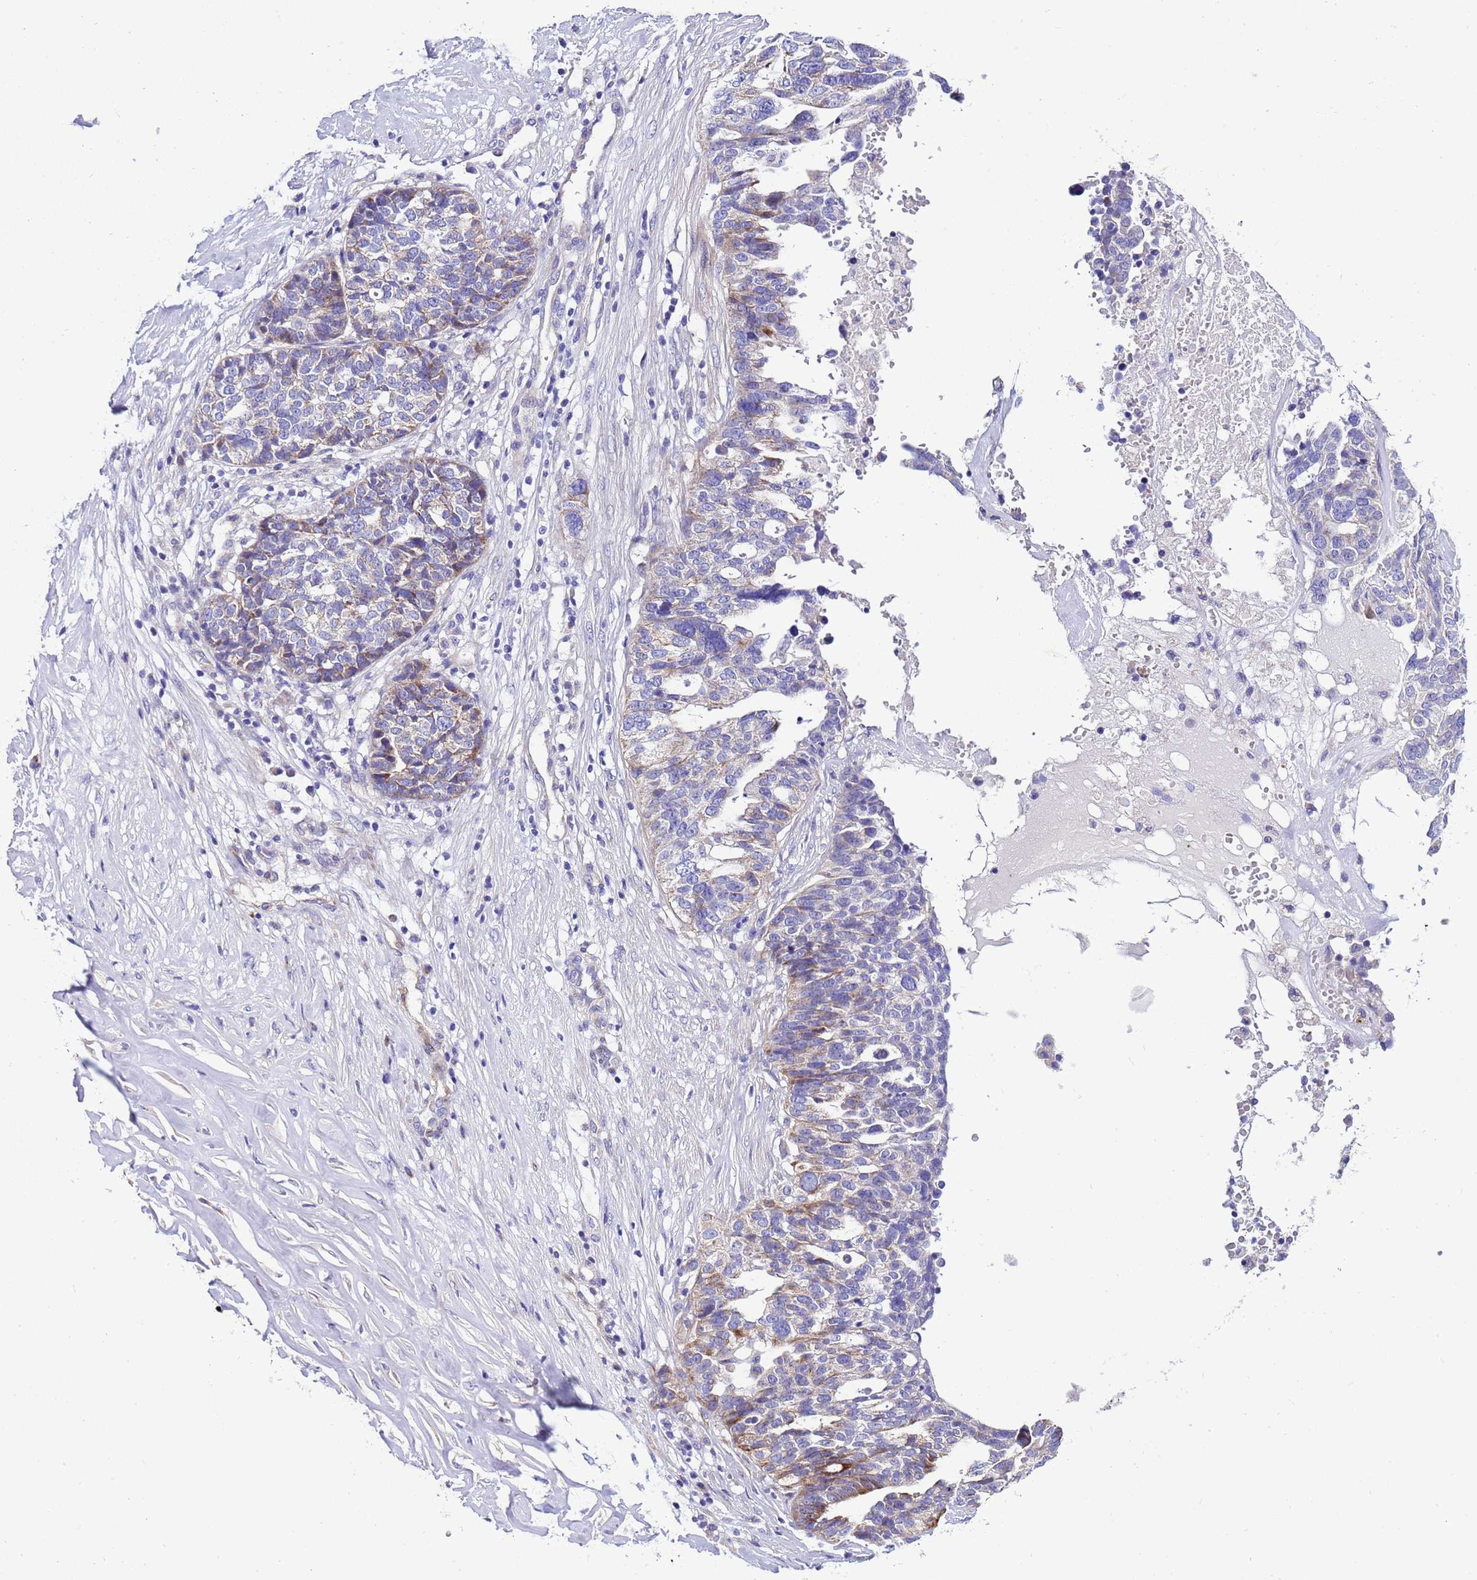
{"staining": {"intensity": "weak", "quantity": "<25%", "location": "cytoplasmic/membranous"}, "tissue": "ovarian cancer", "cell_type": "Tumor cells", "image_type": "cancer", "snomed": [{"axis": "morphology", "description": "Cystadenocarcinoma, serous, NOS"}, {"axis": "topography", "description": "Ovary"}], "caption": "IHC image of human ovarian serous cystadenocarcinoma stained for a protein (brown), which reveals no expression in tumor cells.", "gene": "KICS2", "patient": {"sex": "female", "age": 59}}